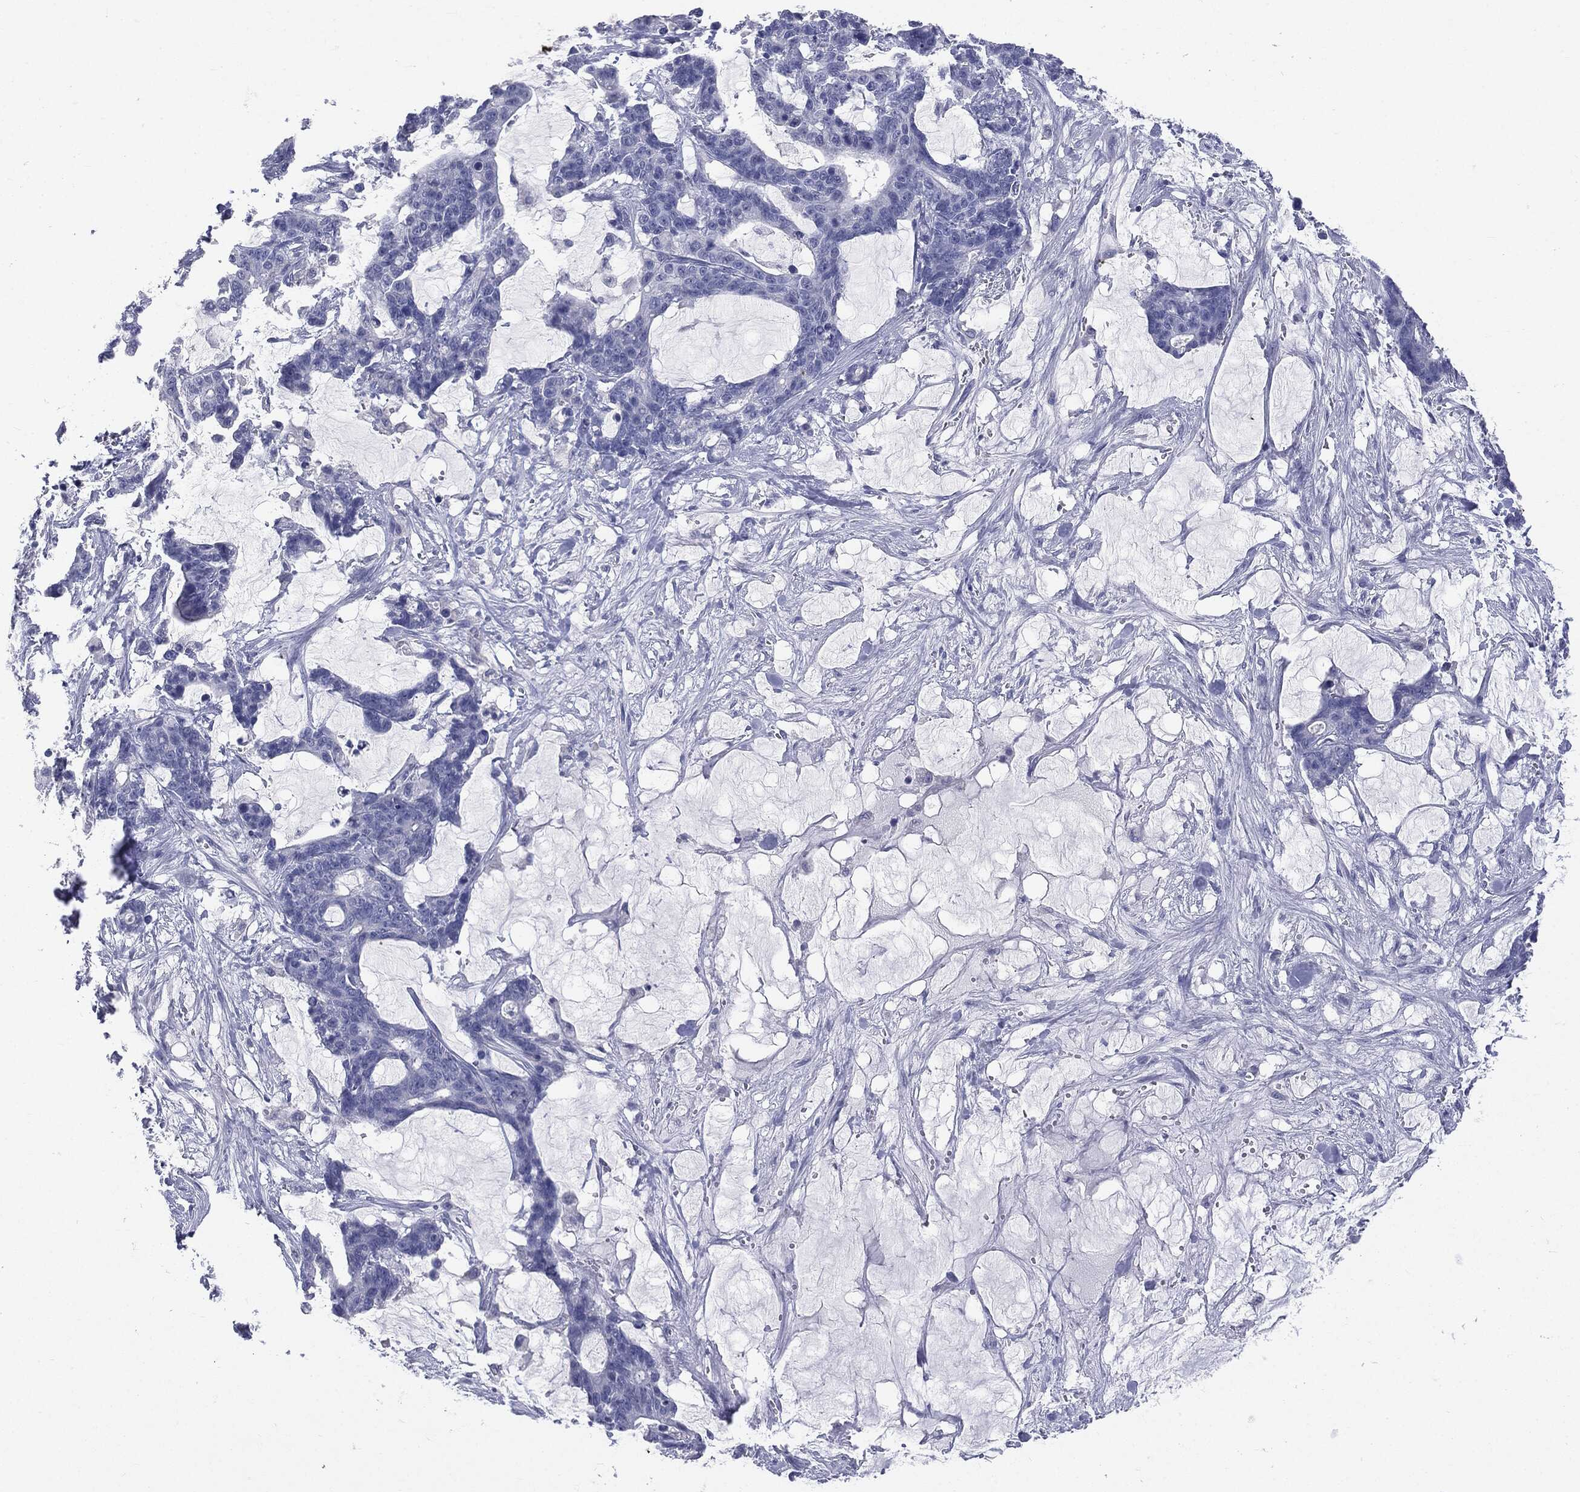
{"staining": {"intensity": "negative", "quantity": "none", "location": "none"}, "tissue": "stomach cancer", "cell_type": "Tumor cells", "image_type": "cancer", "snomed": [{"axis": "morphology", "description": "Normal tissue, NOS"}, {"axis": "morphology", "description": "Adenocarcinoma, NOS"}, {"axis": "topography", "description": "Stomach"}], "caption": "Immunohistochemical staining of human stomach cancer shows no significant positivity in tumor cells.", "gene": "TSHB", "patient": {"sex": "female", "age": 64}}